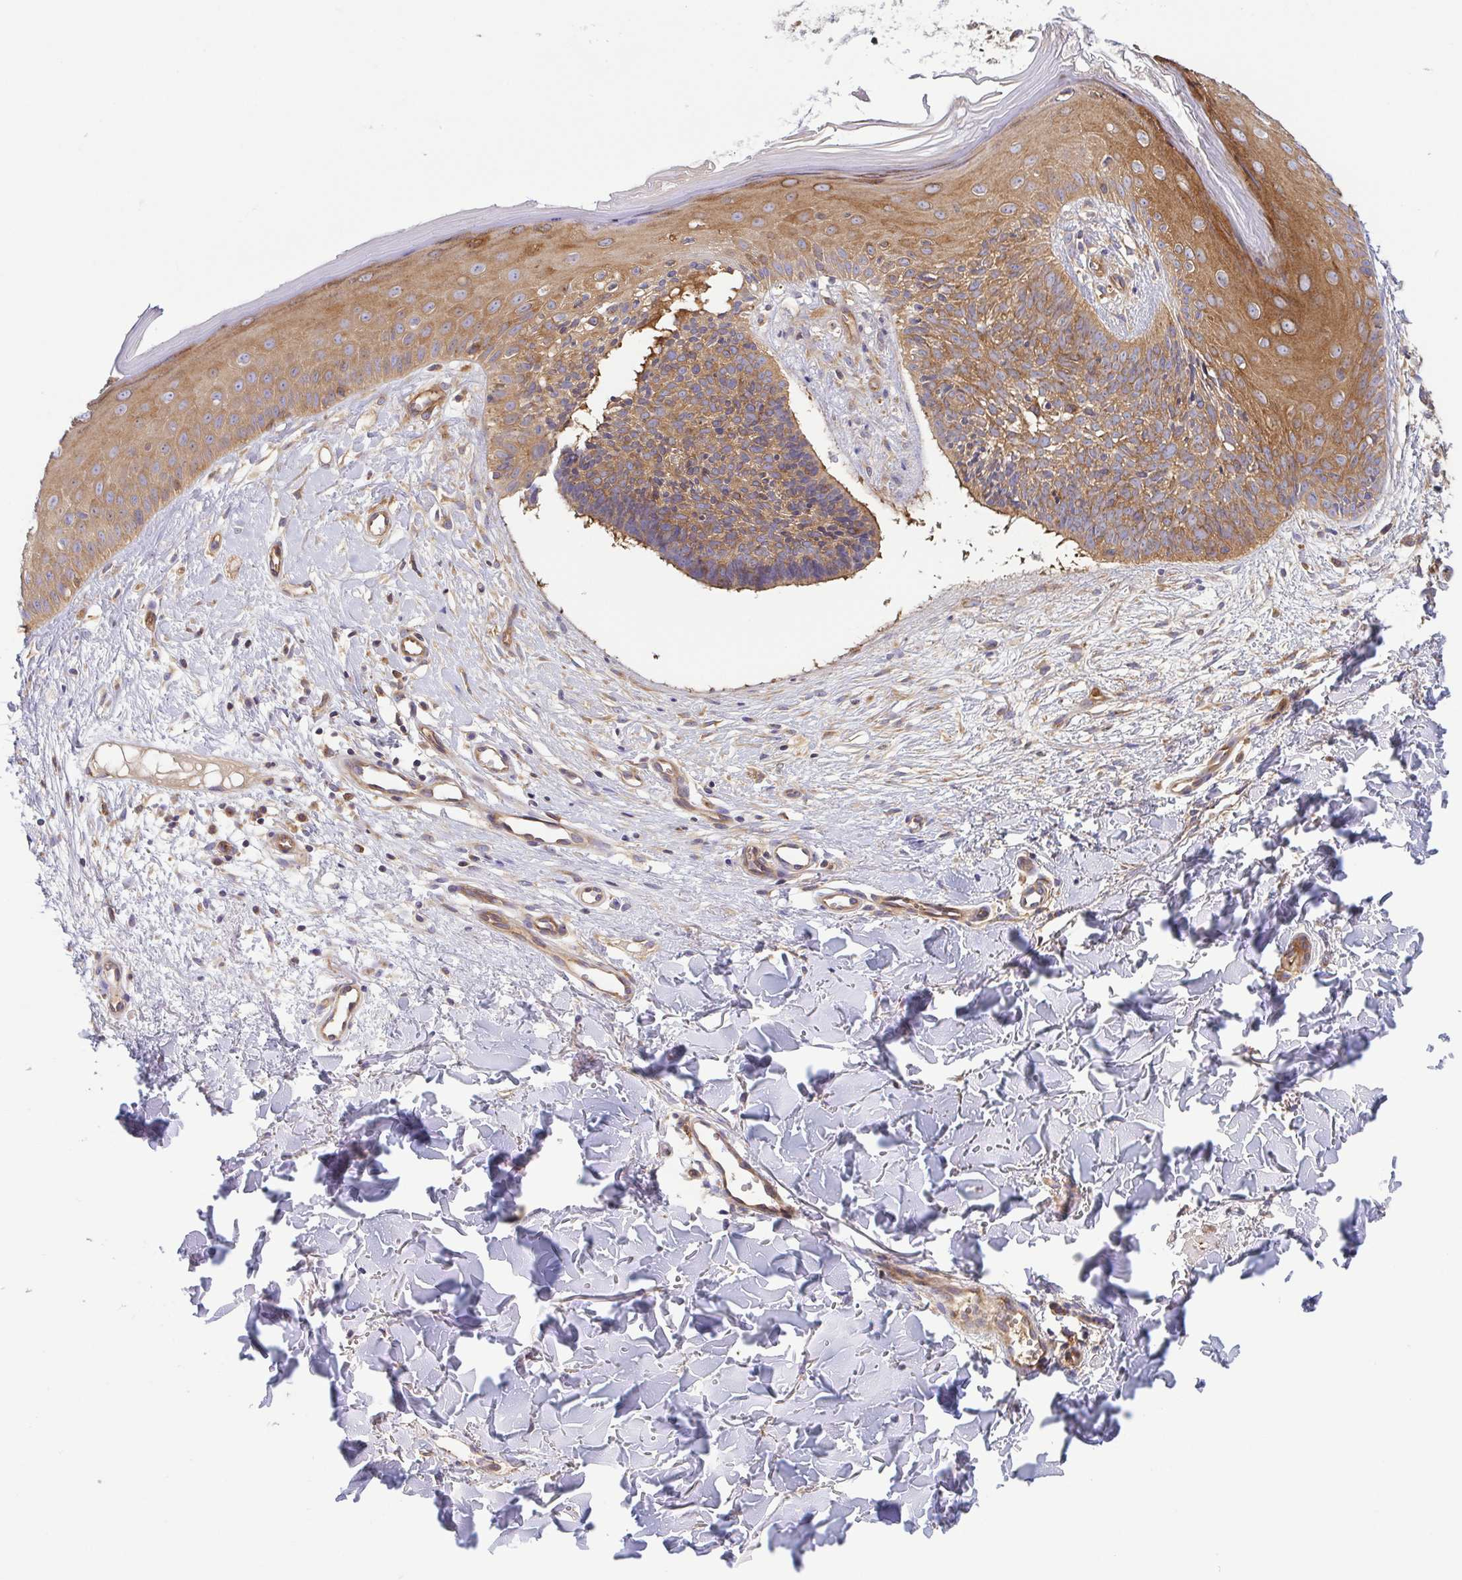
{"staining": {"intensity": "weak", "quantity": ">75%", "location": "cytoplasmic/membranous"}, "tissue": "skin cancer", "cell_type": "Tumor cells", "image_type": "cancer", "snomed": [{"axis": "morphology", "description": "Basal cell carcinoma"}, {"axis": "topography", "description": "Skin"}], "caption": "A low amount of weak cytoplasmic/membranous positivity is identified in approximately >75% of tumor cells in basal cell carcinoma (skin) tissue.", "gene": "KIF5B", "patient": {"sex": "male", "age": 51}}